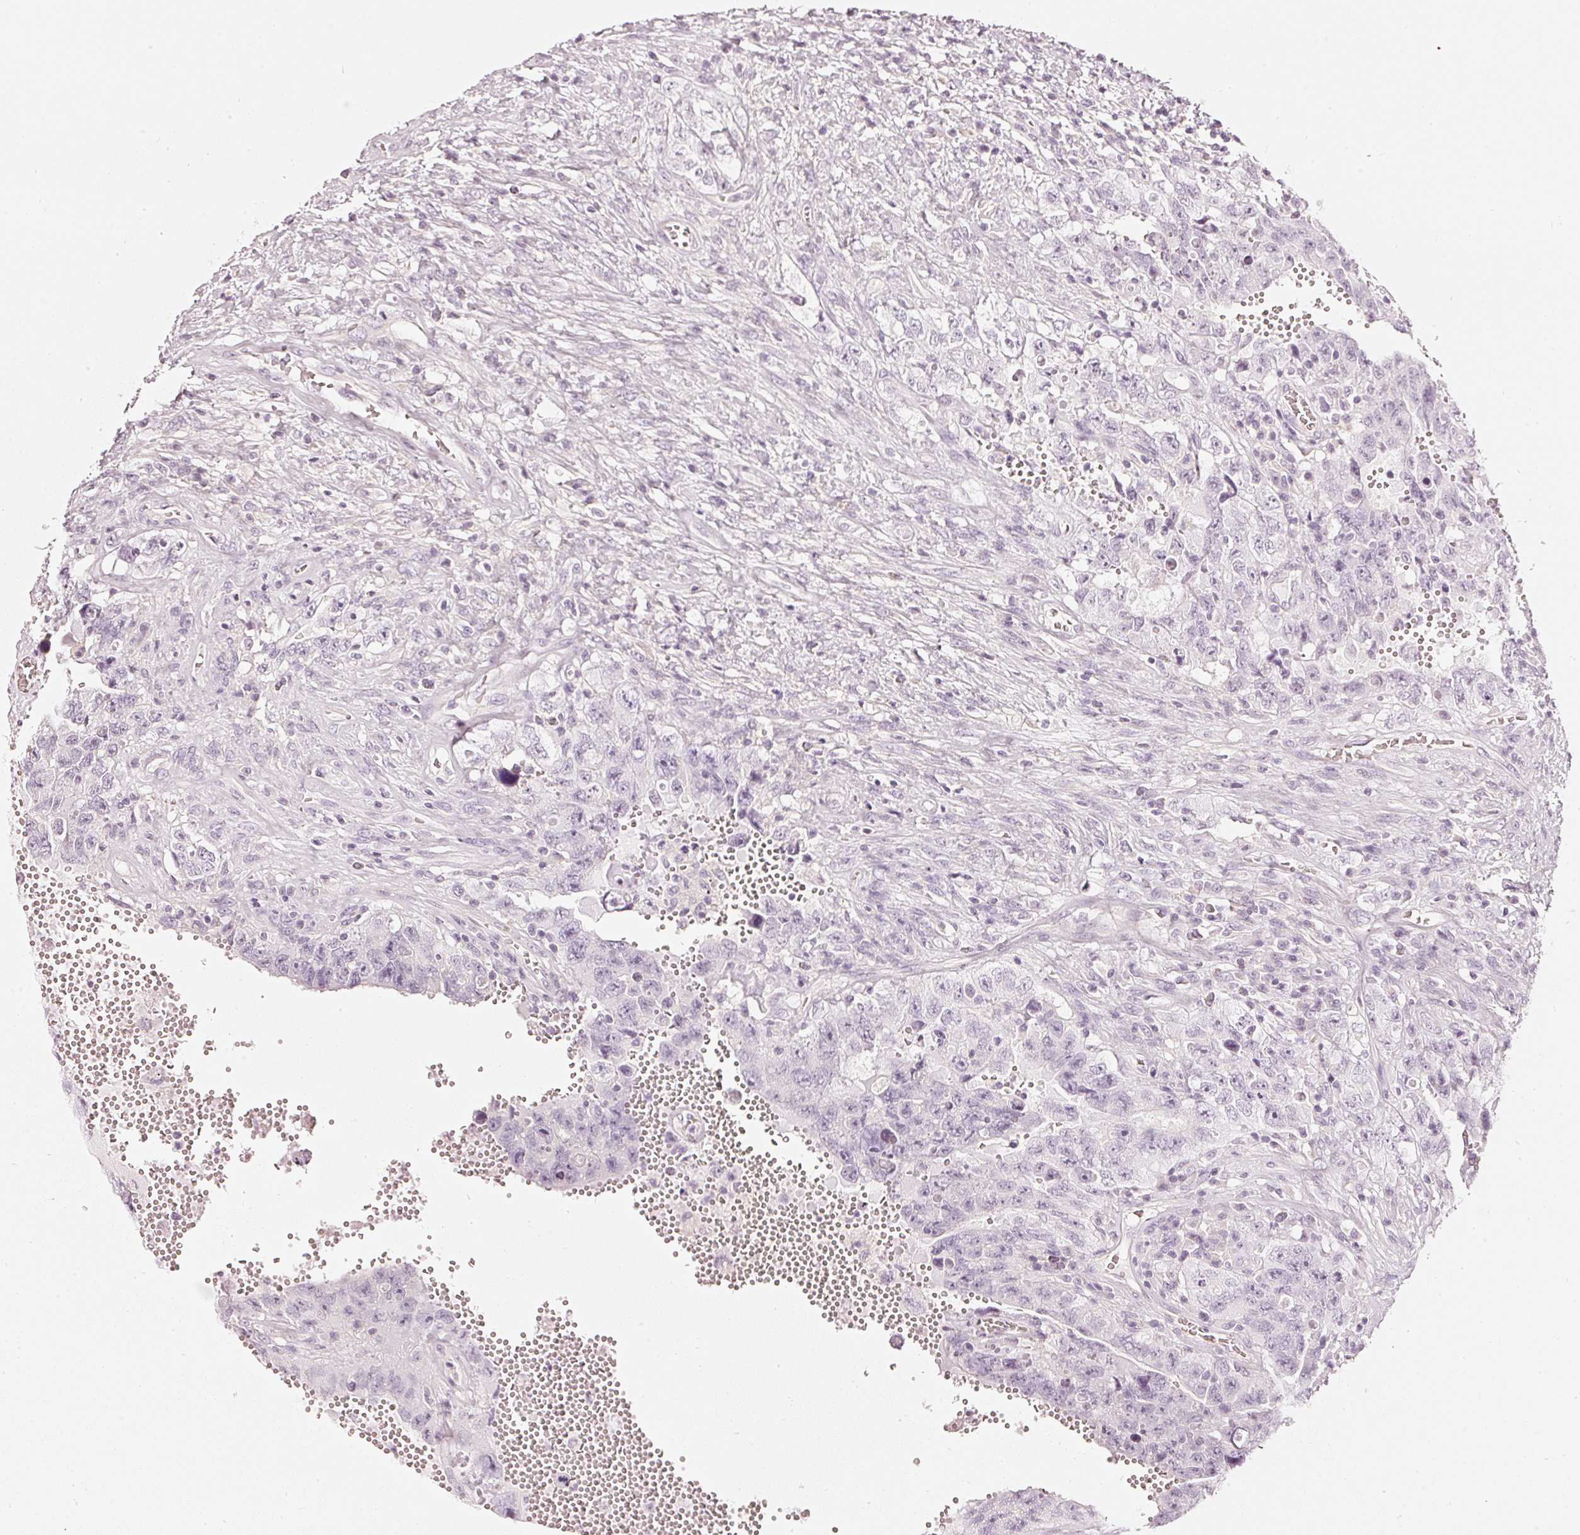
{"staining": {"intensity": "negative", "quantity": "none", "location": "none"}, "tissue": "testis cancer", "cell_type": "Tumor cells", "image_type": "cancer", "snomed": [{"axis": "morphology", "description": "Carcinoma, Embryonal, NOS"}, {"axis": "topography", "description": "Testis"}], "caption": "A micrograph of testis embryonal carcinoma stained for a protein reveals no brown staining in tumor cells.", "gene": "CNP", "patient": {"sex": "male", "age": 26}}